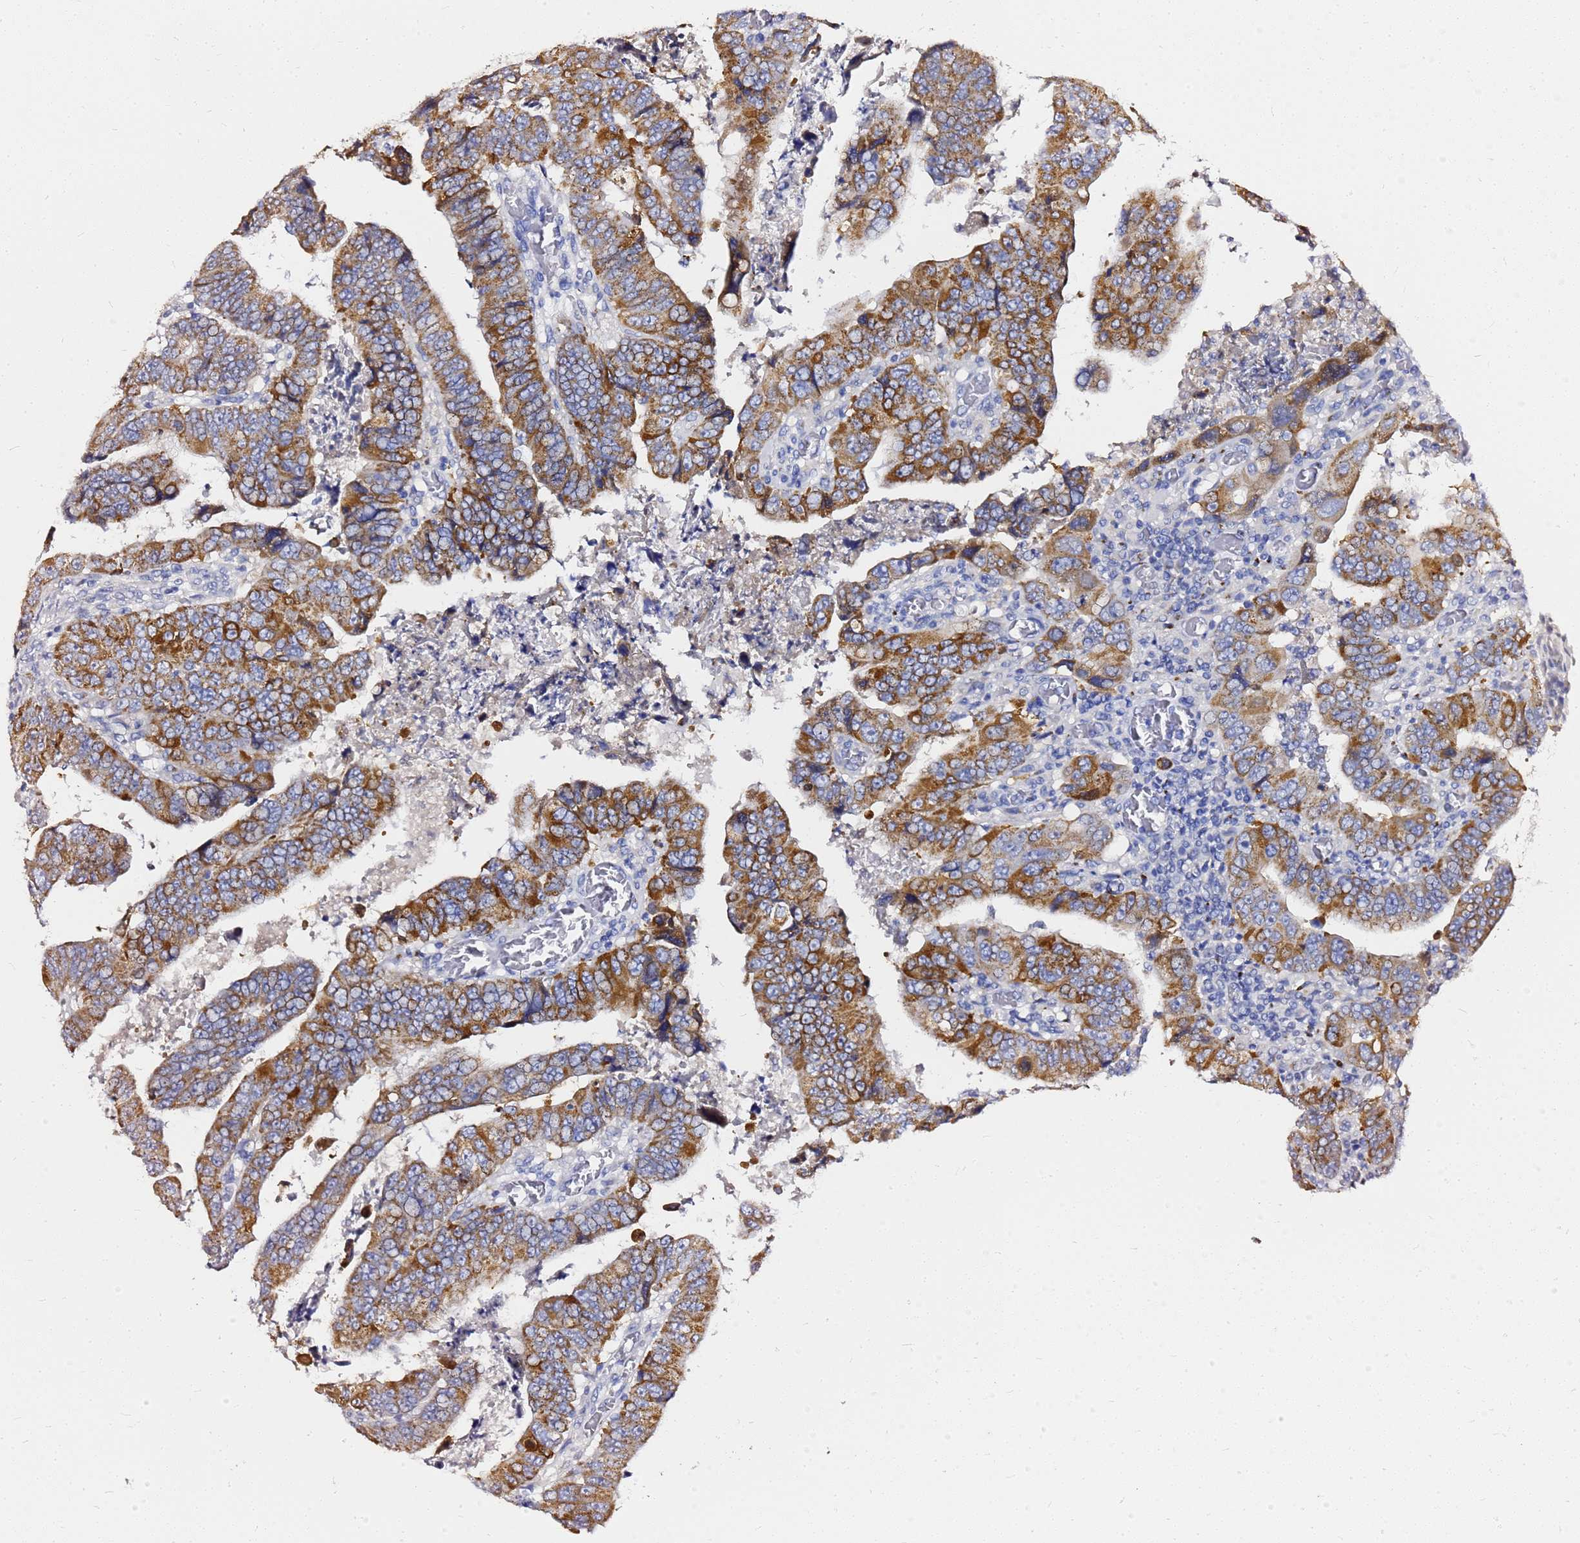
{"staining": {"intensity": "strong", "quantity": ">75%", "location": "cytoplasmic/membranous"}, "tissue": "colorectal cancer", "cell_type": "Tumor cells", "image_type": "cancer", "snomed": [{"axis": "morphology", "description": "Normal tissue, NOS"}, {"axis": "morphology", "description": "Adenocarcinoma, NOS"}, {"axis": "topography", "description": "Rectum"}], "caption": "Strong cytoplasmic/membranous expression is seen in about >75% of tumor cells in colorectal cancer.", "gene": "OR52E2", "patient": {"sex": "female", "age": 65}}